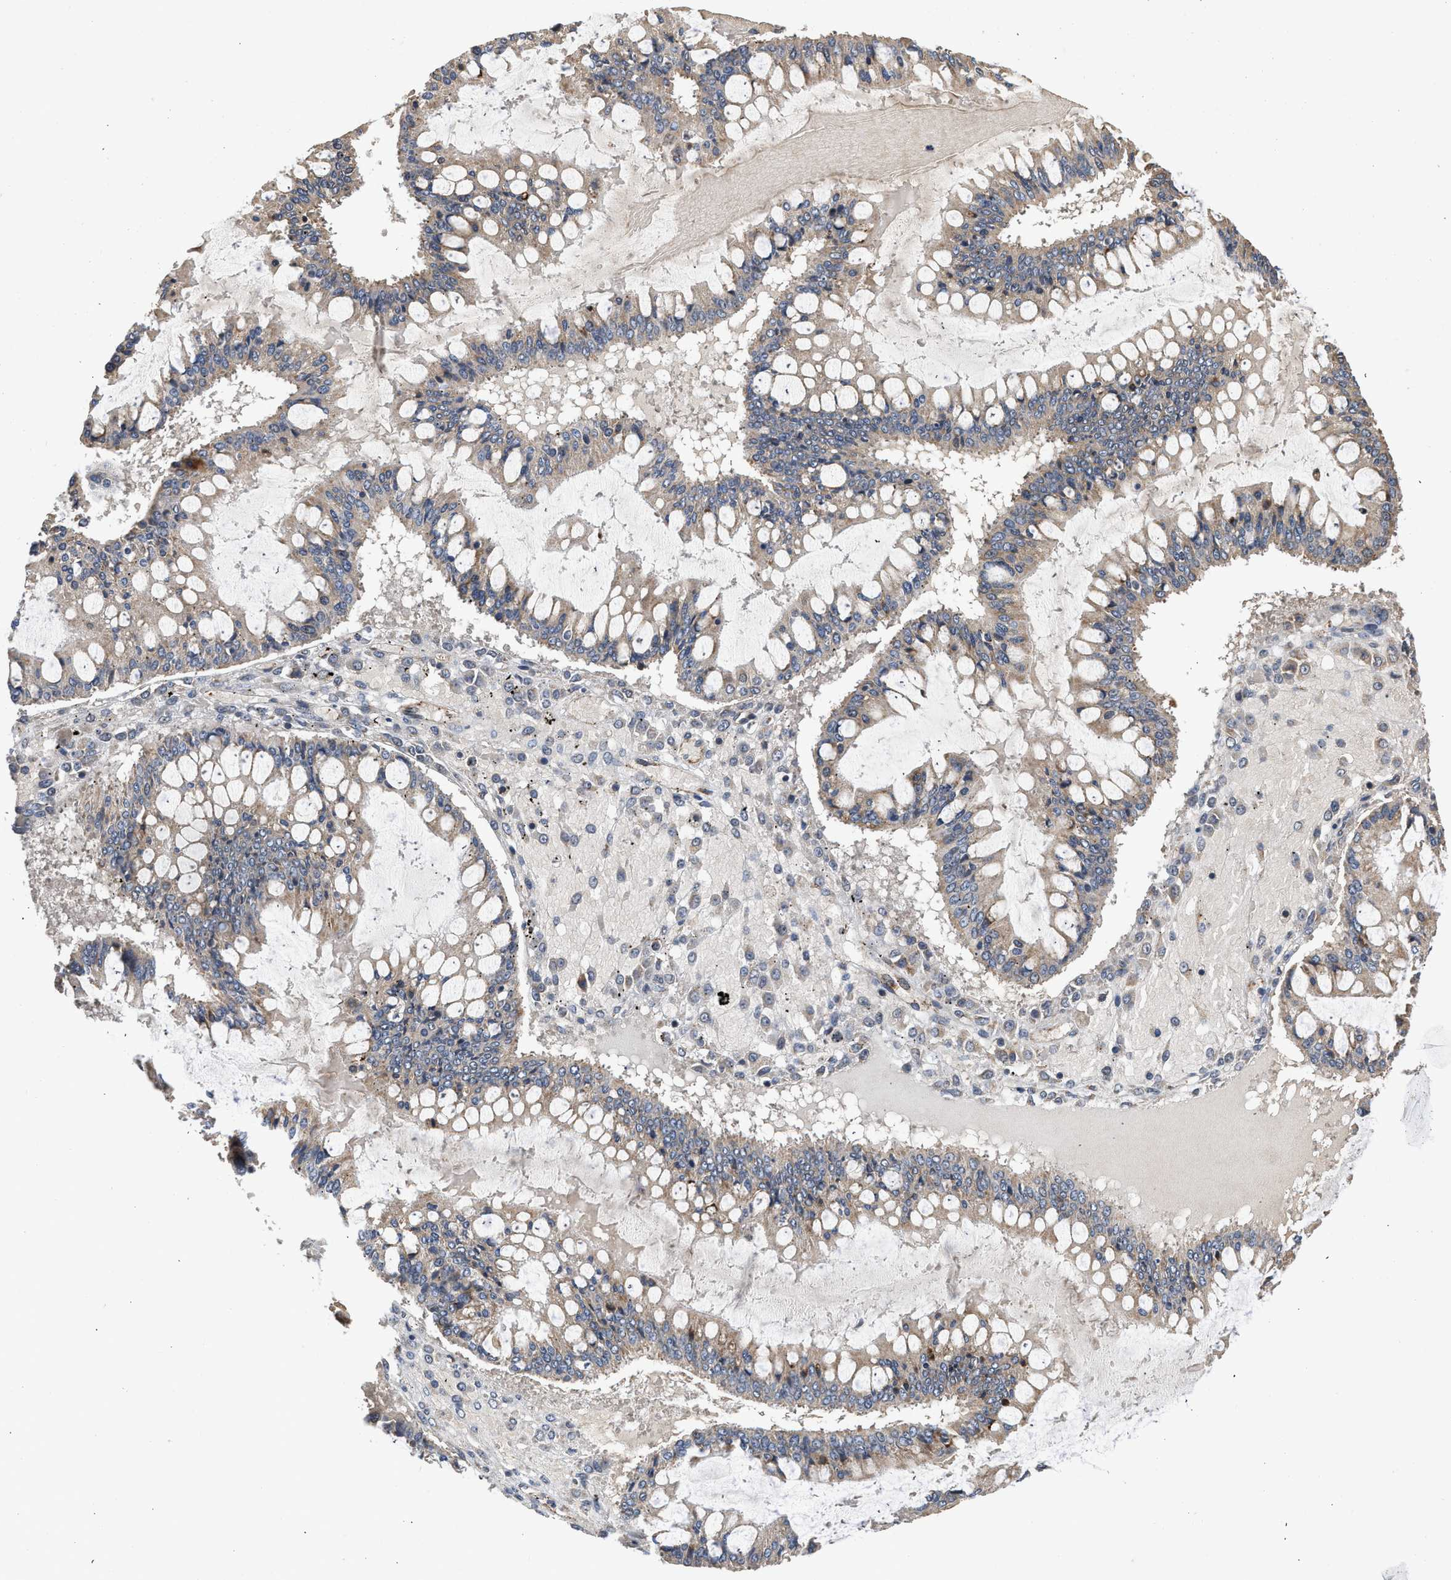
{"staining": {"intensity": "moderate", "quantity": ">75%", "location": "cytoplasmic/membranous"}, "tissue": "ovarian cancer", "cell_type": "Tumor cells", "image_type": "cancer", "snomed": [{"axis": "morphology", "description": "Cystadenocarcinoma, mucinous, NOS"}, {"axis": "topography", "description": "Ovary"}], "caption": "A brown stain highlights moderate cytoplasmic/membranous staining of a protein in human ovarian cancer tumor cells.", "gene": "PIM1", "patient": {"sex": "female", "age": 73}}